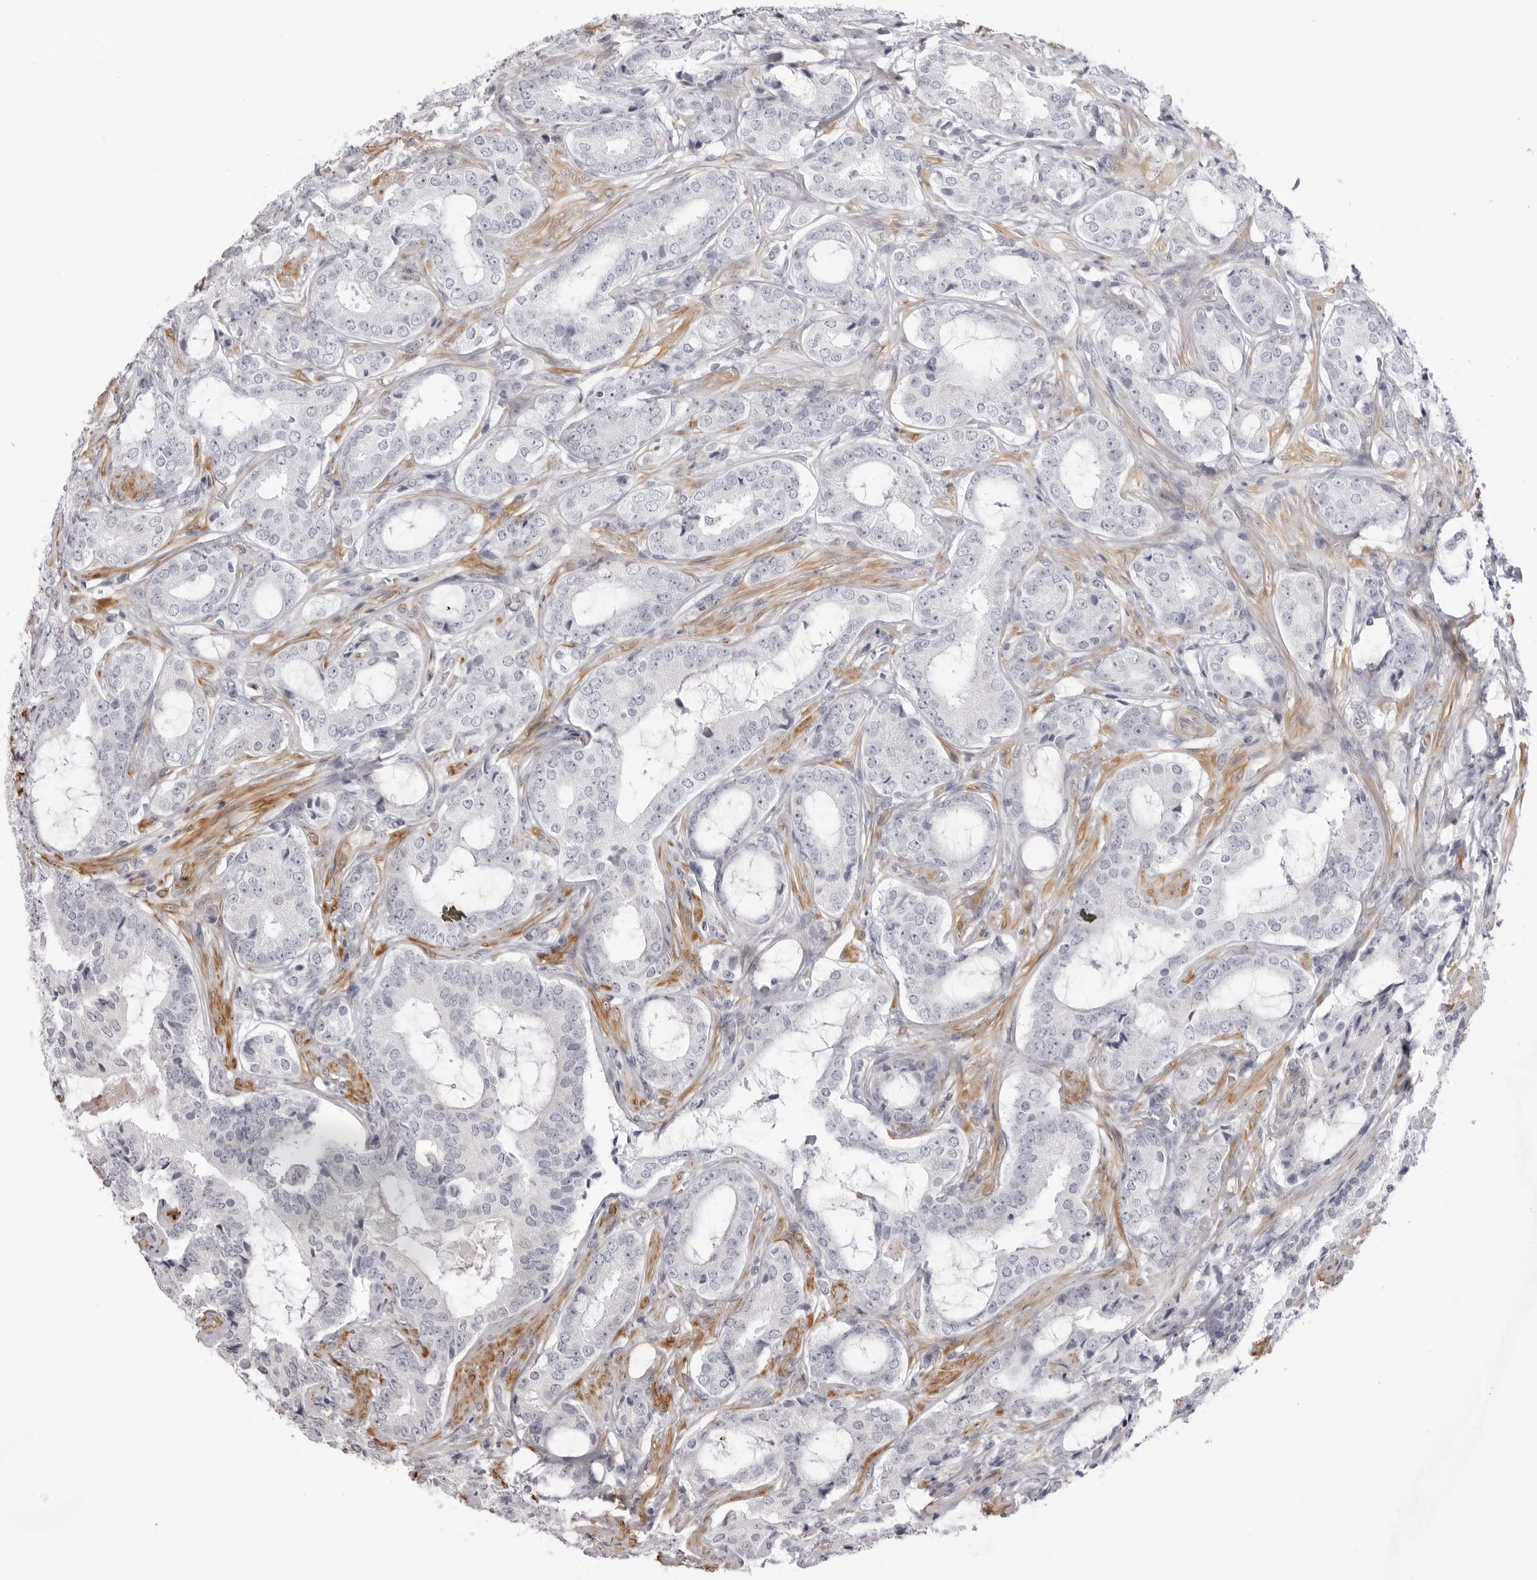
{"staining": {"intensity": "negative", "quantity": "none", "location": "none"}, "tissue": "prostate cancer", "cell_type": "Tumor cells", "image_type": "cancer", "snomed": [{"axis": "morphology", "description": "Adenocarcinoma, High grade"}, {"axis": "topography", "description": "Prostate"}], "caption": "Prostate adenocarcinoma (high-grade) stained for a protein using IHC shows no expression tumor cells.", "gene": "SRGAP2", "patient": {"sex": "male", "age": 73}}